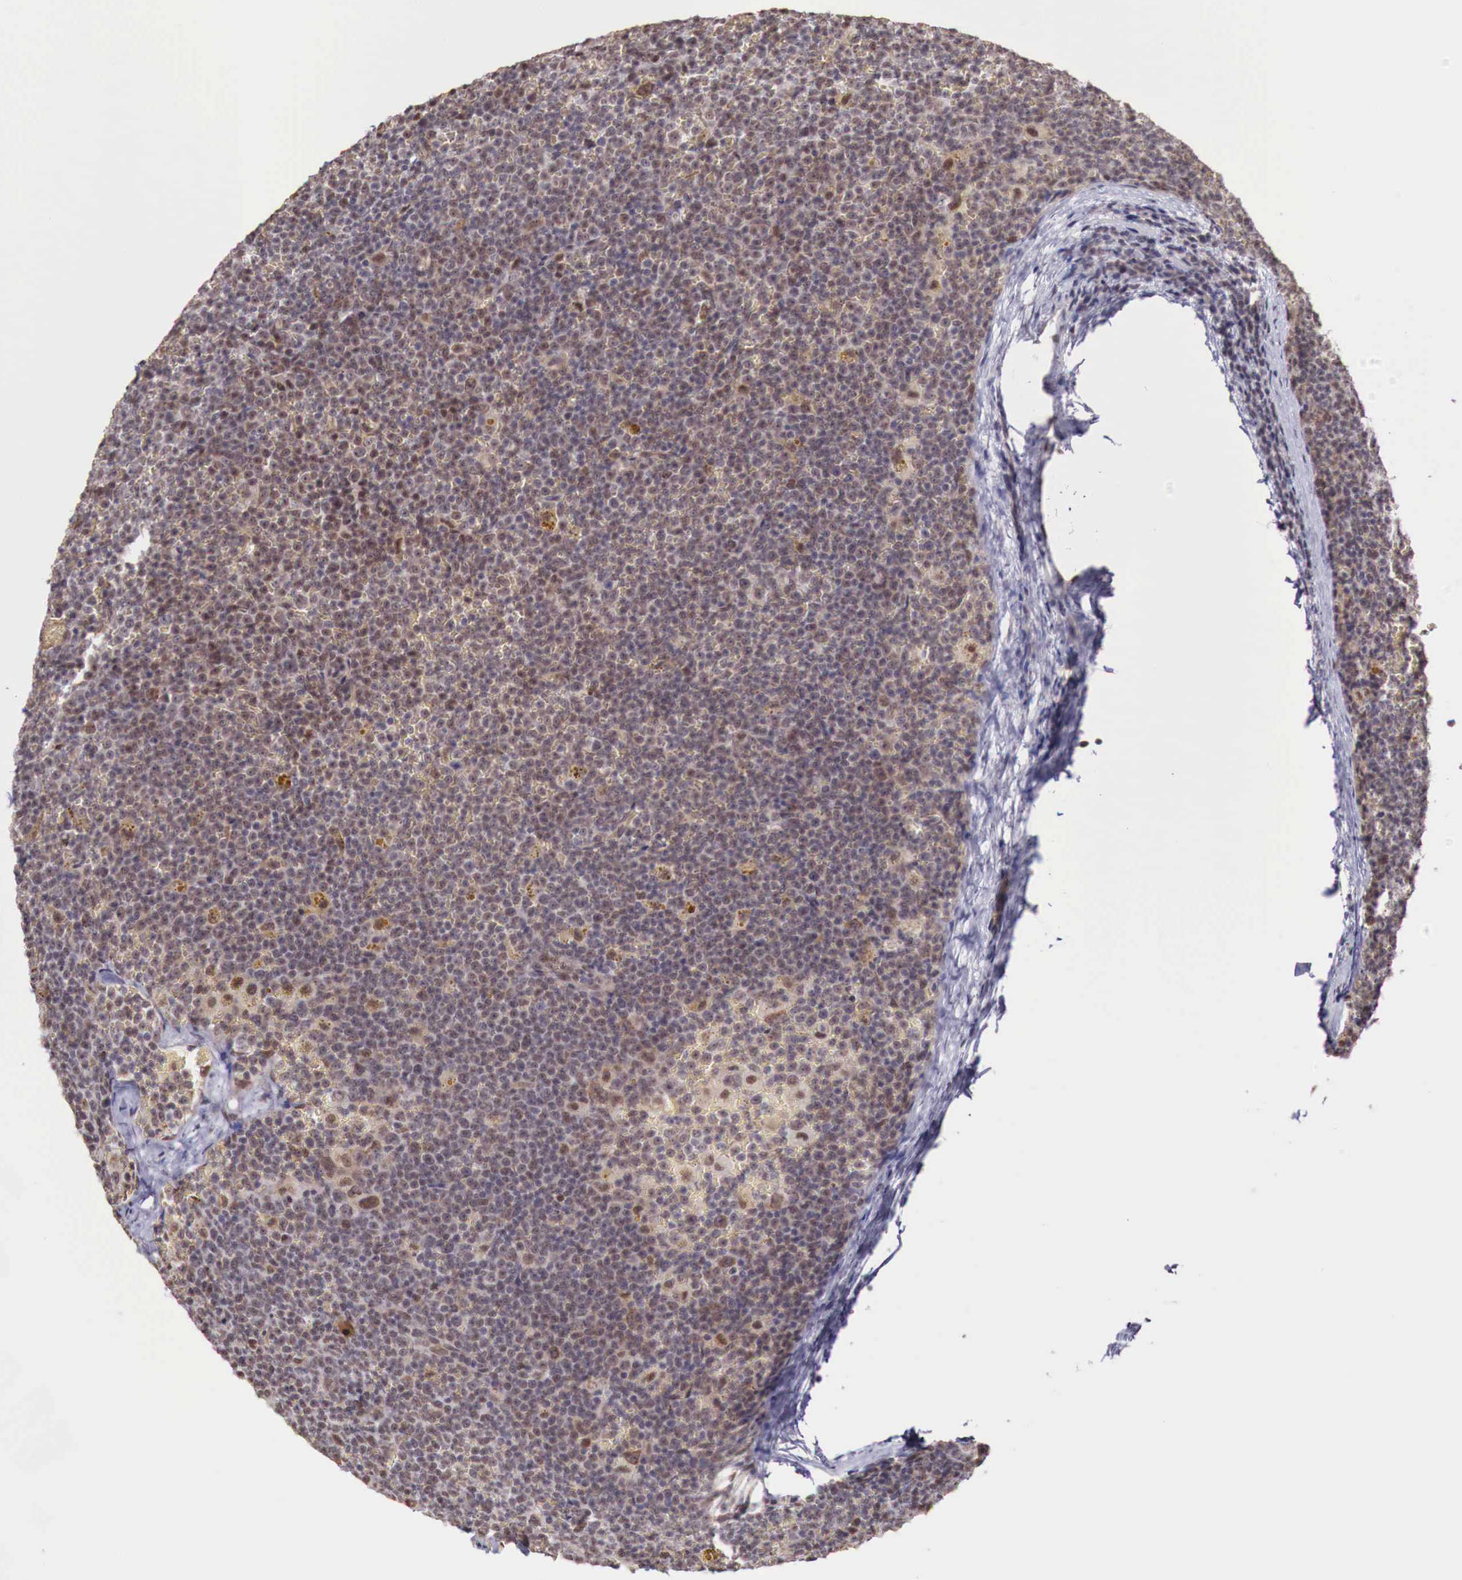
{"staining": {"intensity": "moderate", "quantity": "25%-75%", "location": "nuclear"}, "tissue": "lymphoma", "cell_type": "Tumor cells", "image_type": "cancer", "snomed": [{"axis": "morphology", "description": "Malignant lymphoma, non-Hodgkin's type, Low grade"}, {"axis": "topography", "description": "Lymph node"}], "caption": "A brown stain highlights moderate nuclear expression of a protein in low-grade malignant lymphoma, non-Hodgkin's type tumor cells. (brown staining indicates protein expression, while blue staining denotes nuclei).", "gene": "FOXP2", "patient": {"sex": "male", "age": 50}}